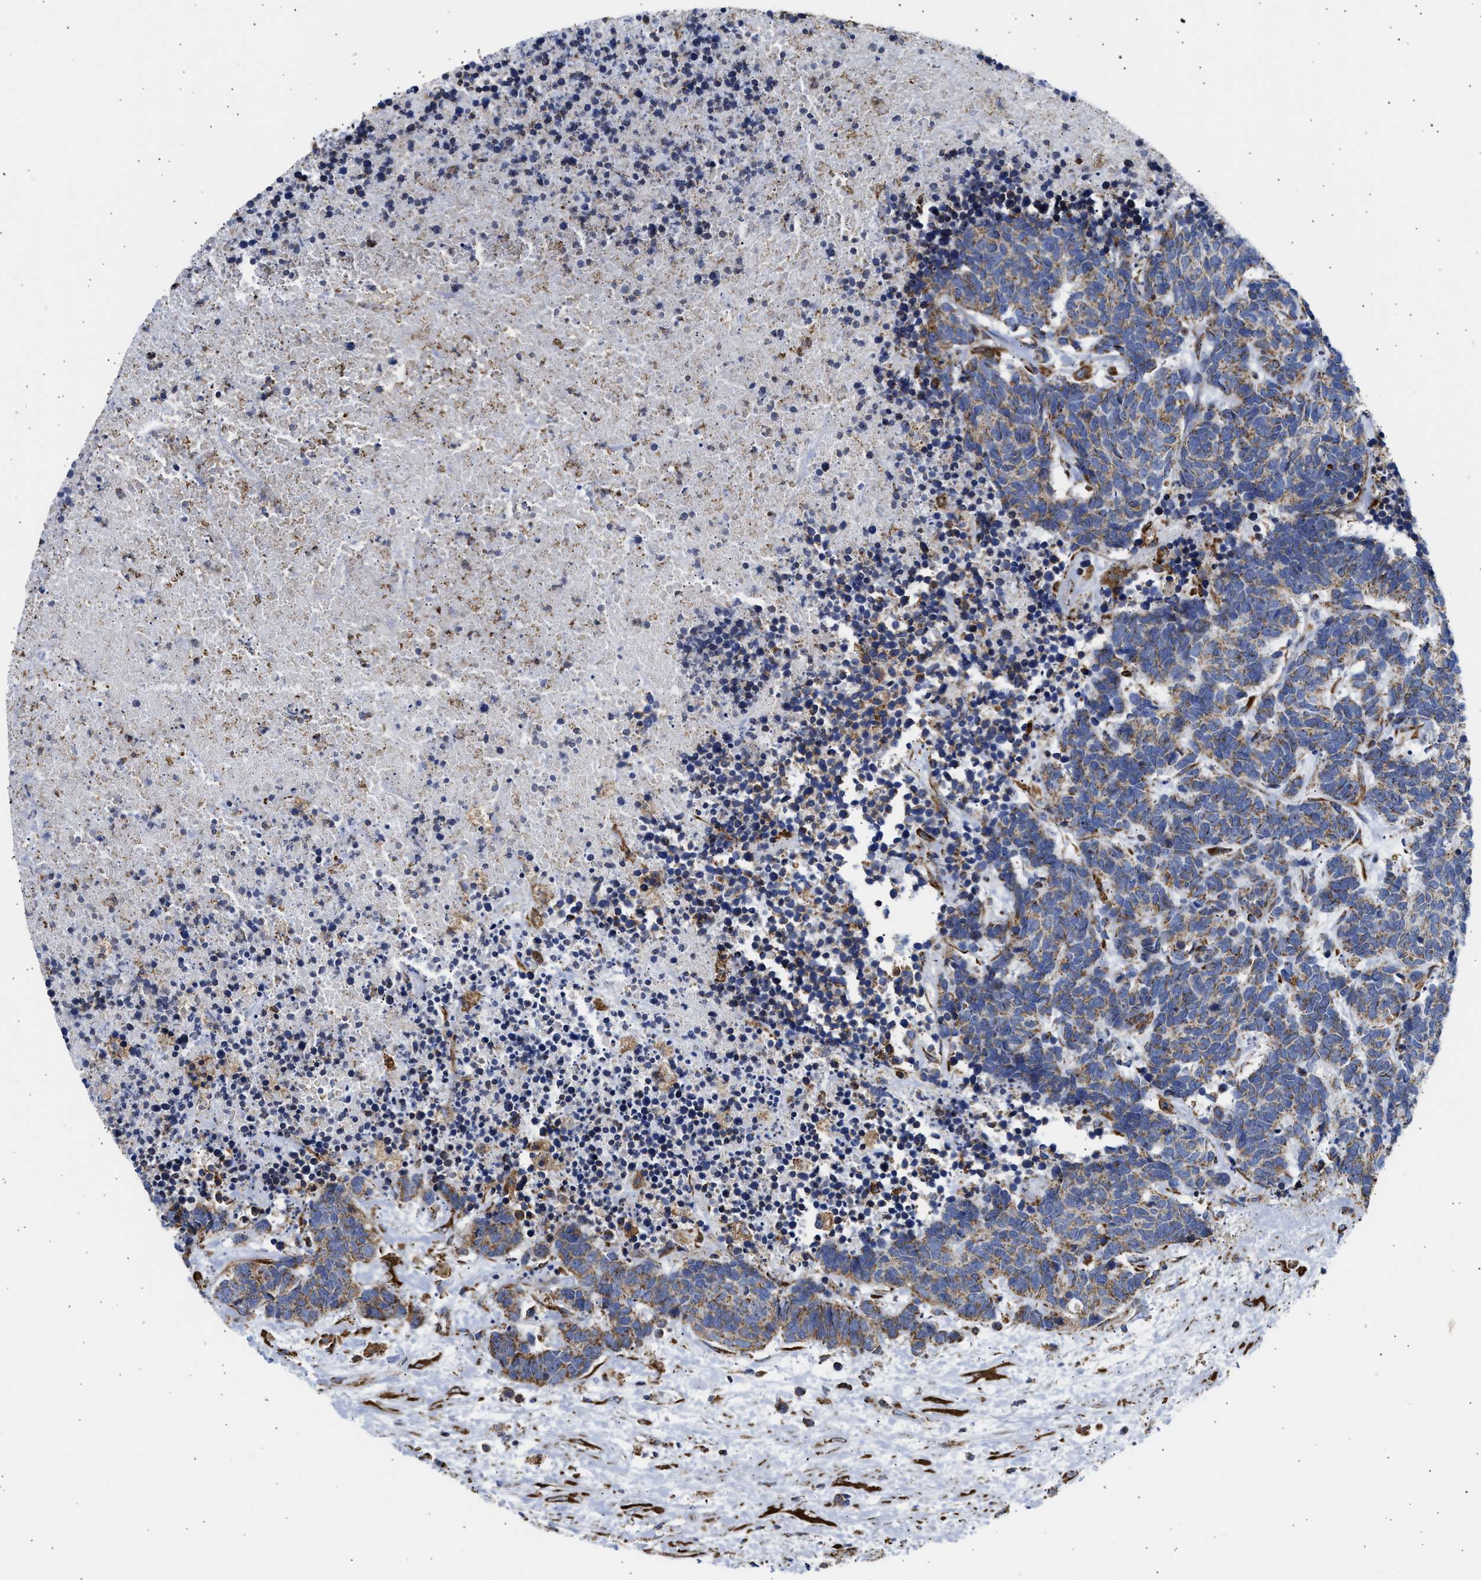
{"staining": {"intensity": "moderate", "quantity": ">75%", "location": "cytoplasmic/membranous"}, "tissue": "carcinoid", "cell_type": "Tumor cells", "image_type": "cancer", "snomed": [{"axis": "morphology", "description": "Carcinoma, NOS"}, {"axis": "morphology", "description": "Carcinoid, malignant, NOS"}, {"axis": "topography", "description": "Urinary bladder"}], "caption": "Tumor cells demonstrate moderate cytoplasmic/membranous expression in approximately >75% of cells in carcinoid.", "gene": "CYCS", "patient": {"sex": "male", "age": 57}}